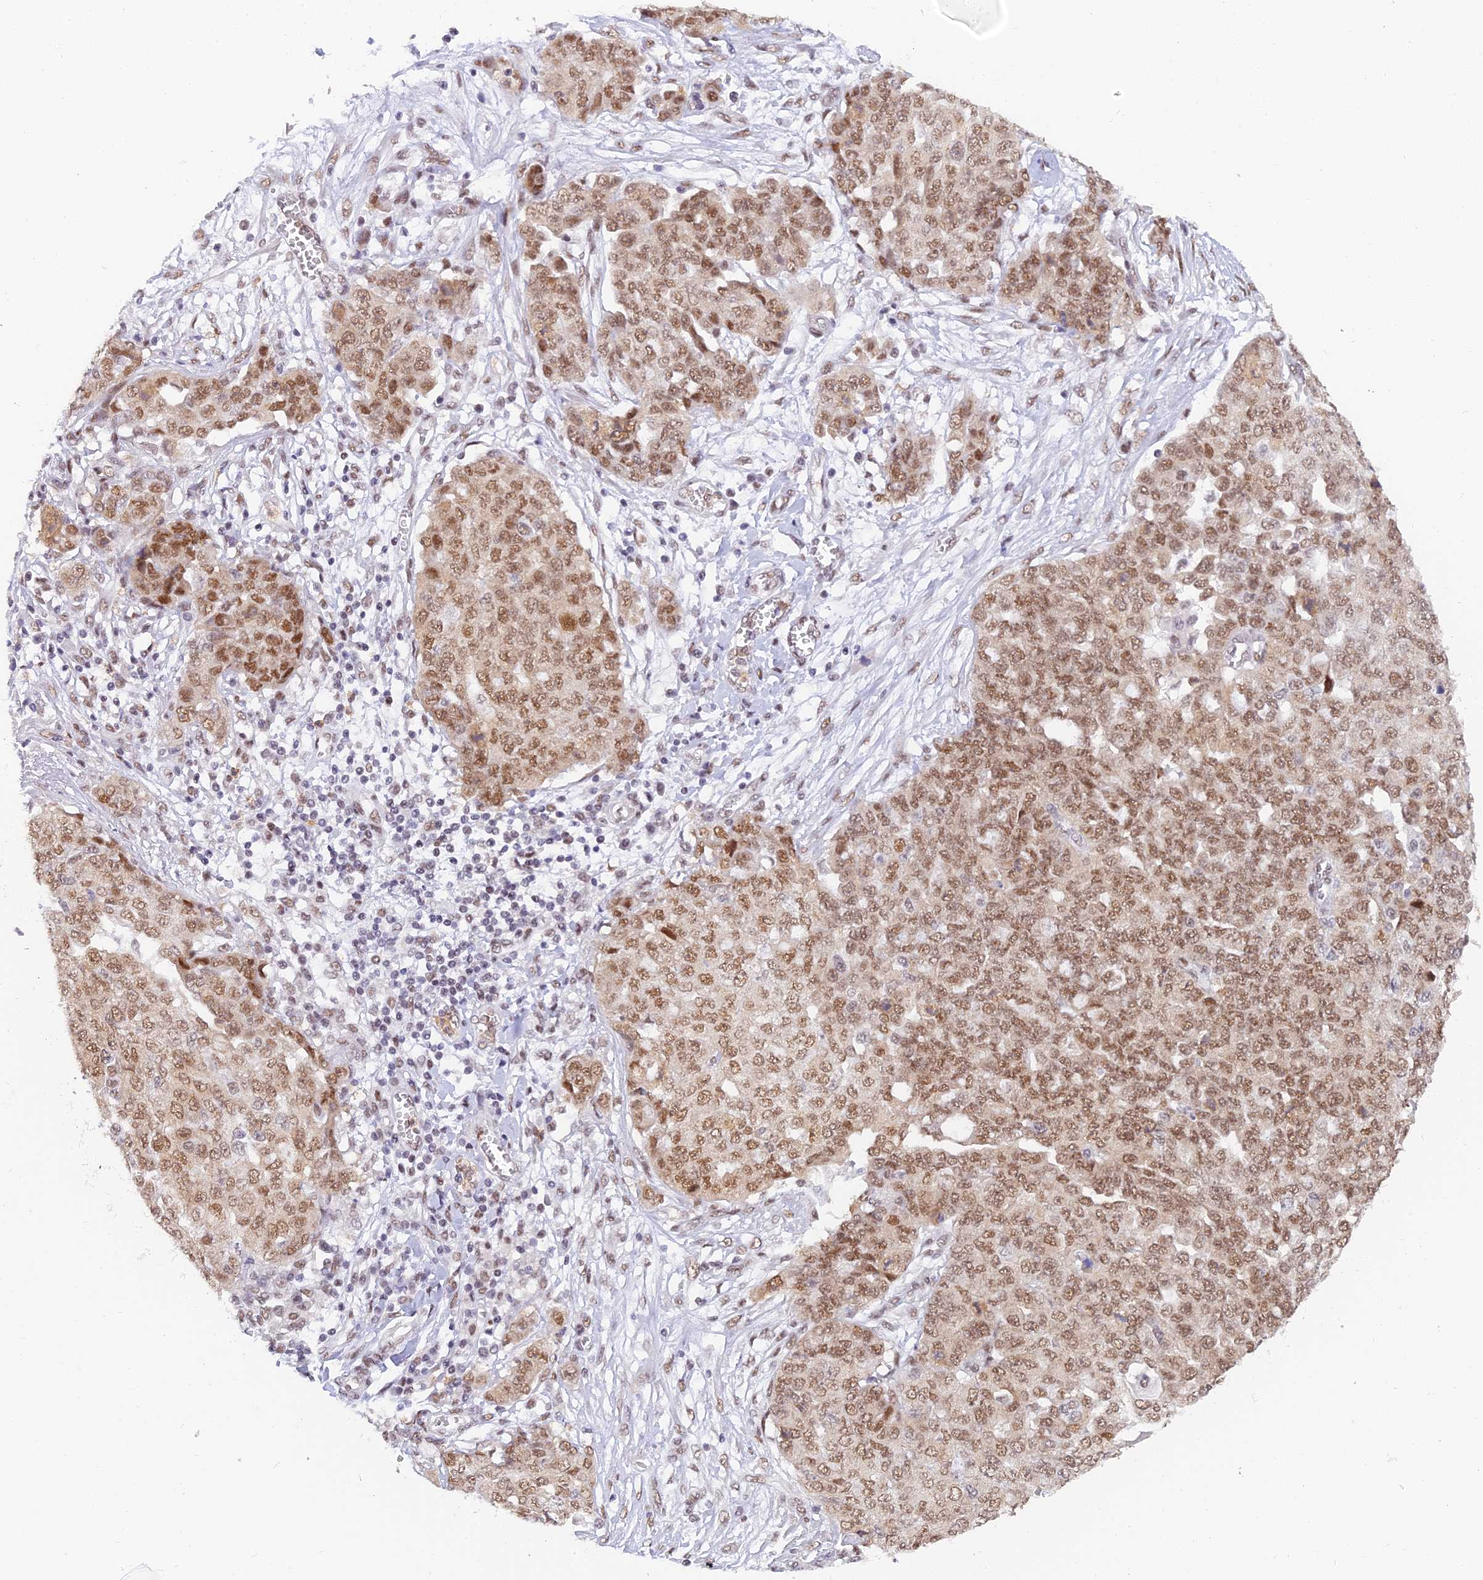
{"staining": {"intensity": "moderate", "quantity": ">75%", "location": "nuclear"}, "tissue": "ovarian cancer", "cell_type": "Tumor cells", "image_type": "cancer", "snomed": [{"axis": "morphology", "description": "Cystadenocarcinoma, serous, NOS"}, {"axis": "topography", "description": "Soft tissue"}, {"axis": "topography", "description": "Ovary"}], "caption": "A brown stain highlights moderate nuclear staining of a protein in ovarian serous cystadenocarcinoma tumor cells. (IHC, brightfield microscopy, high magnification).", "gene": "DPY30", "patient": {"sex": "female", "age": 57}}